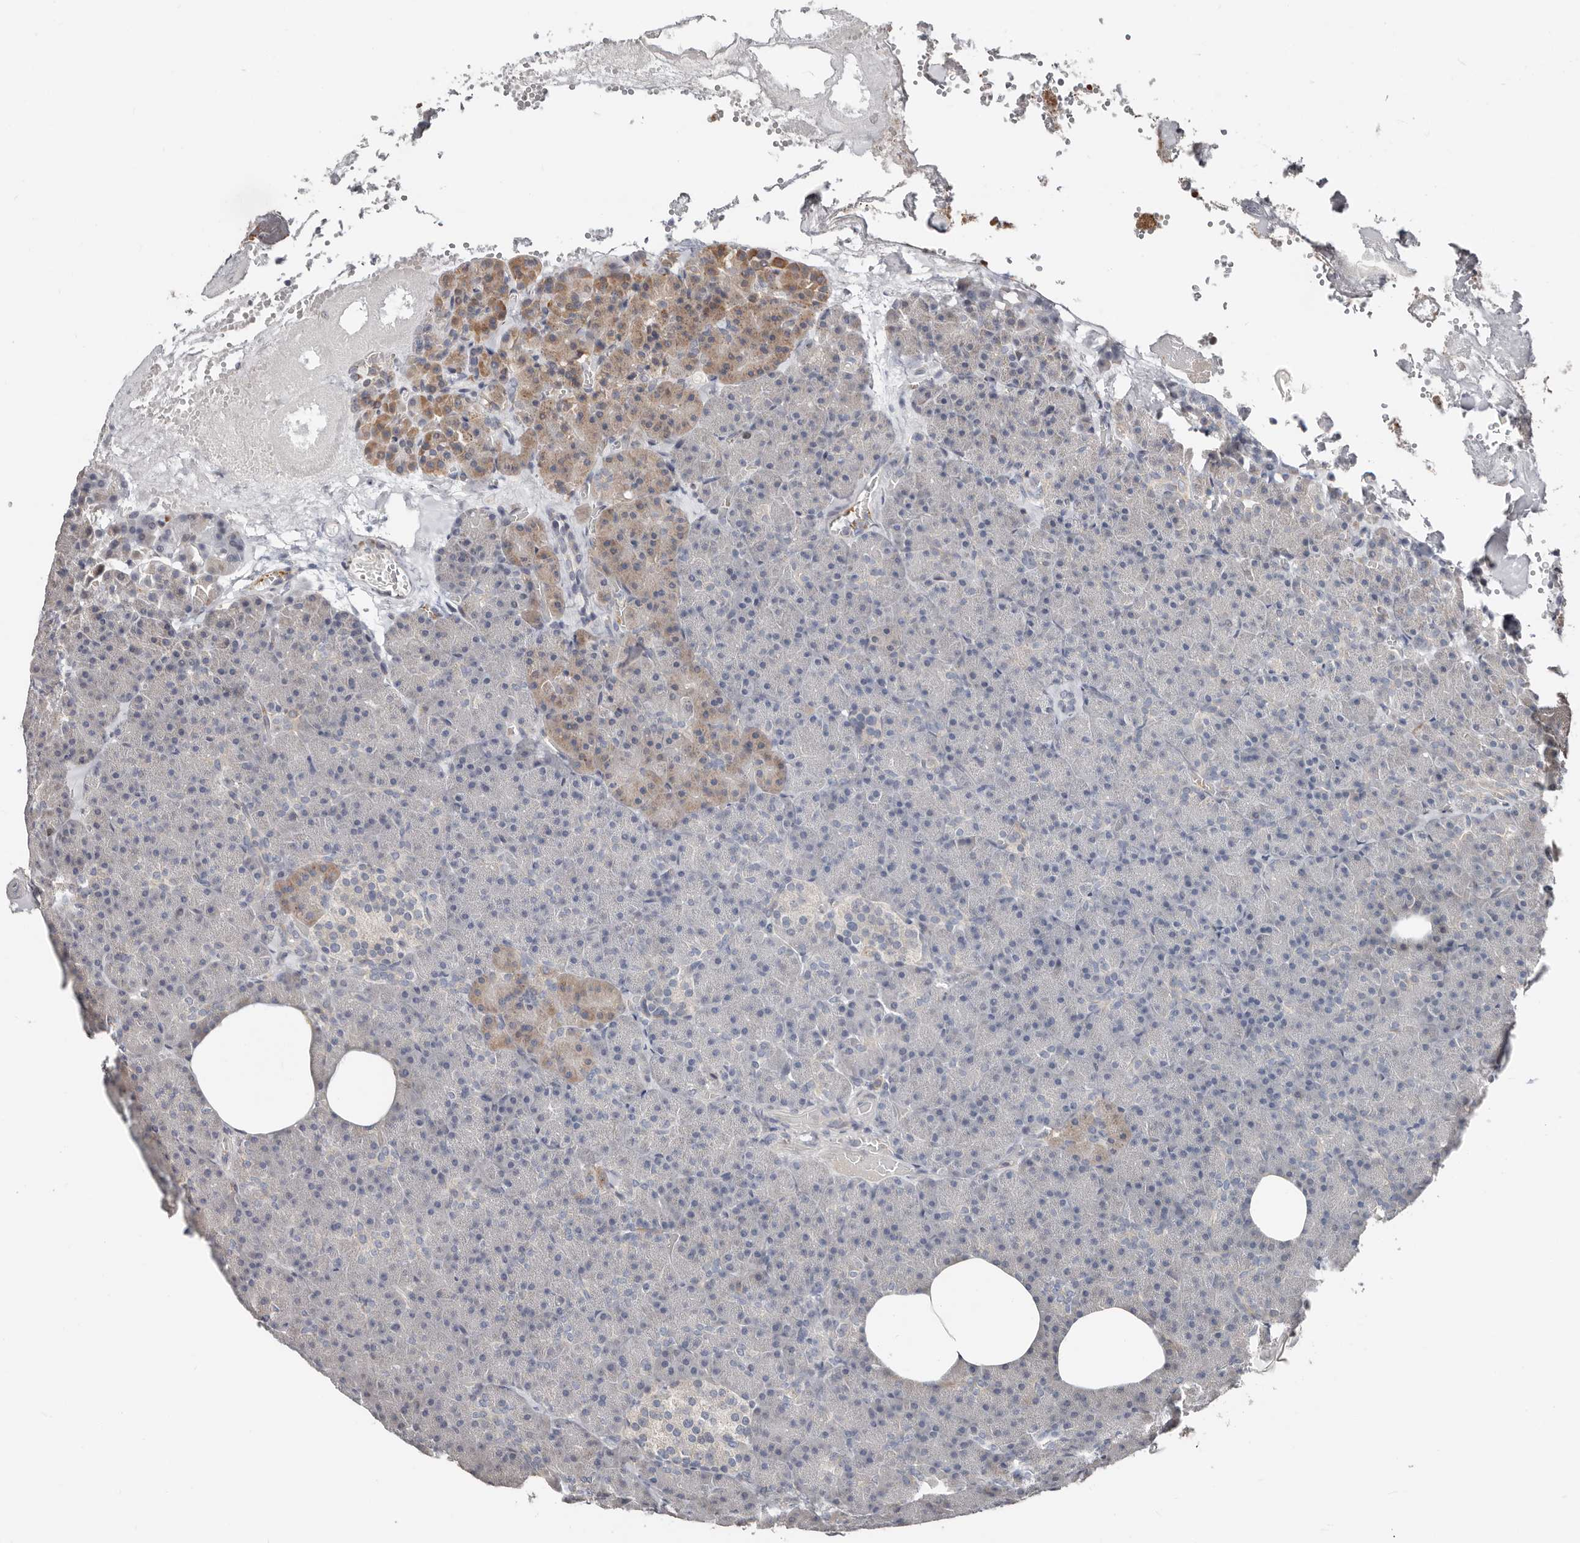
{"staining": {"intensity": "moderate", "quantity": "<25%", "location": "cytoplasmic/membranous"}, "tissue": "pancreas", "cell_type": "Exocrine glandular cells", "image_type": "normal", "snomed": [{"axis": "morphology", "description": "Normal tissue, NOS"}, {"axis": "morphology", "description": "Carcinoid, malignant, NOS"}, {"axis": "topography", "description": "Pancreas"}], "caption": "IHC image of normal human pancreas stained for a protein (brown), which displays low levels of moderate cytoplasmic/membranous positivity in approximately <25% of exocrine glandular cells.", "gene": "SMYD4", "patient": {"sex": "female", "age": 35}}